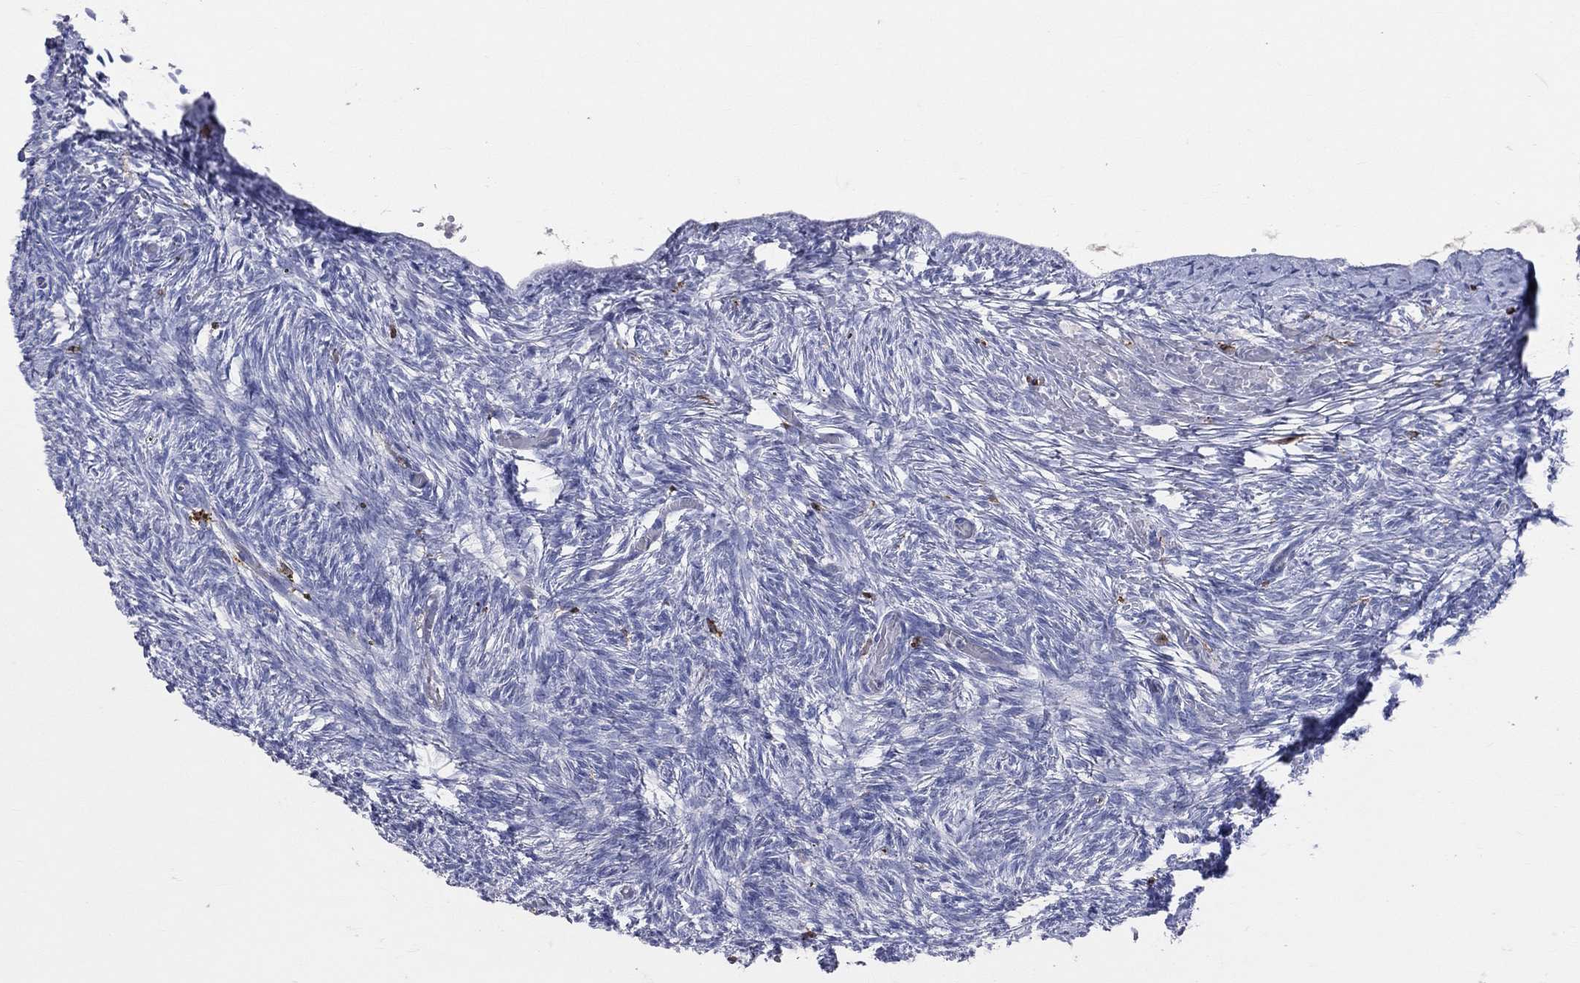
{"staining": {"intensity": "negative", "quantity": "none", "location": "none"}, "tissue": "ovary", "cell_type": "Ovarian stroma cells", "image_type": "normal", "snomed": [{"axis": "morphology", "description": "Normal tissue, NOS"}, {"axis": "topography", "description": "Ovary"}], "caption": "Protein analysis of normal ovary demonstrates no significant expression in ovarian stroma cells.", "gene": "CD74", "patient": {"sex": "female", "age": 39}}